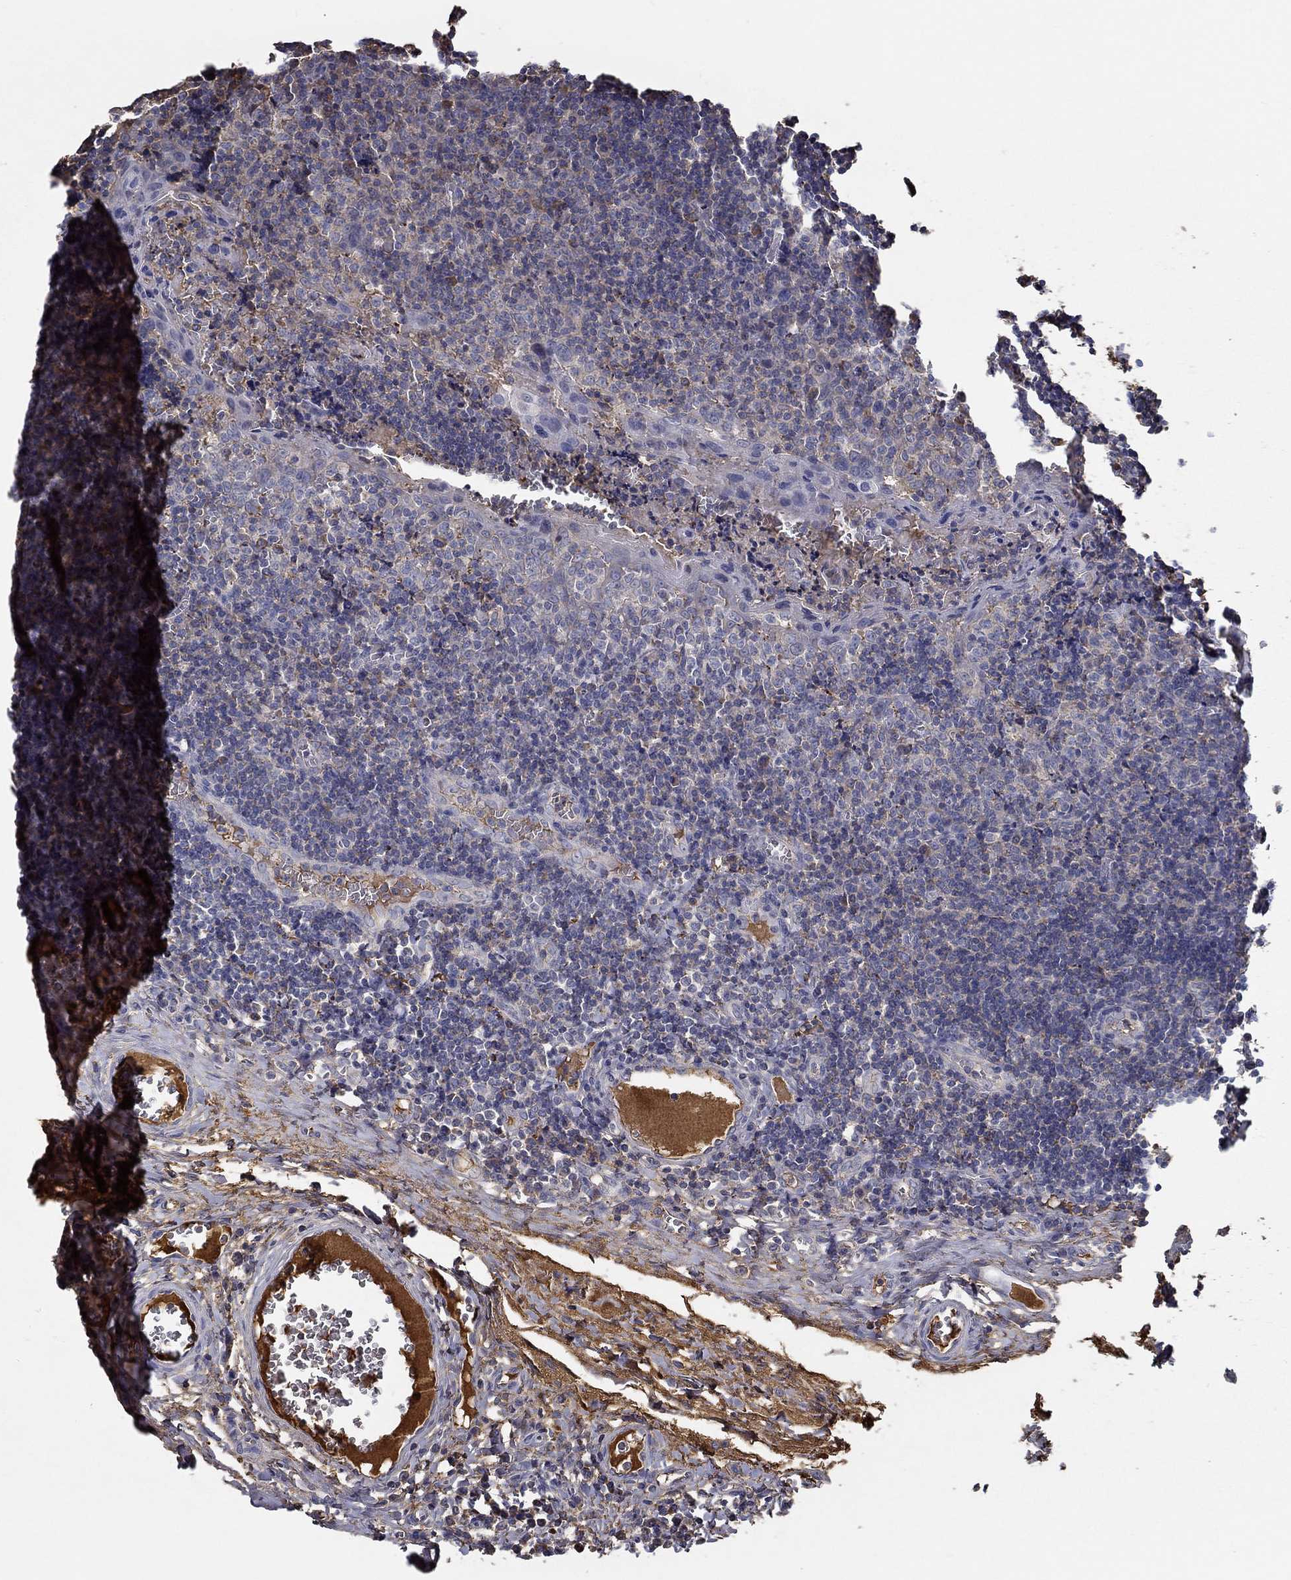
{"staining": {"intensity": "negative", "quantity": "none", "location": "none"}, "tissue": "tonsil", "cell_type": "Germinal center cells", "image_type": "normal", "snomed": [{"axis": "morphology", "description": "Normal tissue, NOS"}, {"axis": "morphology", "description": "Inflammation, NOS"}, {"axis": "topography", "description": "Tonsil"}], "caption": "This is an IHC micrograph of benign tonsil. There is no staining in germinal center cells.", "gene": "IL10", "patient": {"sex": "female", "age": 31}}